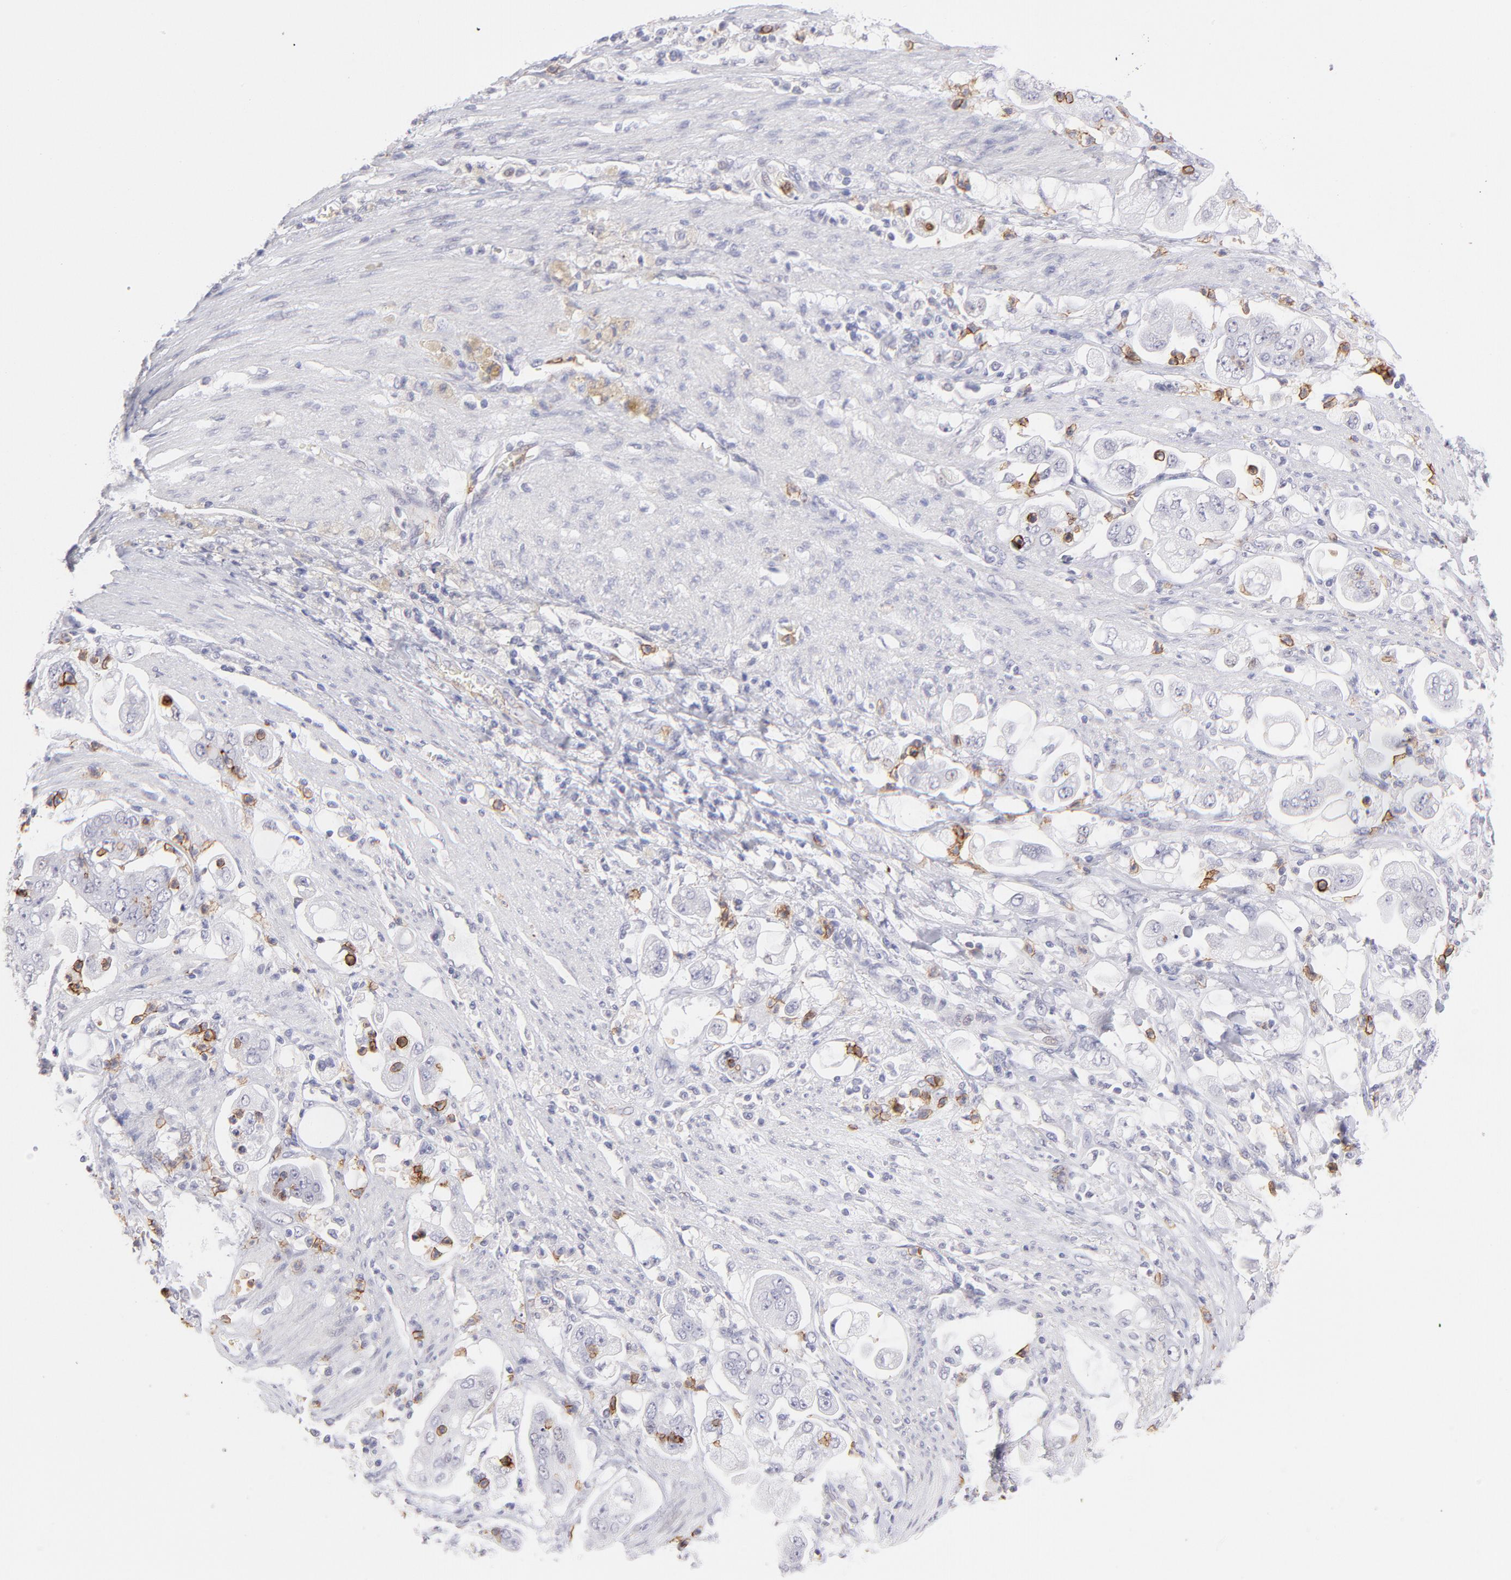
{"staining": {"intensity": "negative", "quantity": "none", "location": "none"}, "tissue": "stomach cancer", "cell_type": "Tumor cells", "image_type": "cancer", "snomed": [{"axis": "morphology", "description": "Adenocarcinoma, NOS"}, {"axis": "topography", "description": "Stomach"}], "caption": "A histopathology image of stomach cancer (adenocarcinoma) stained for a protein displays no brown staining in tumor cells.", "gene": "LTB4R", "patient": {"sex": "male", "age": 62}}